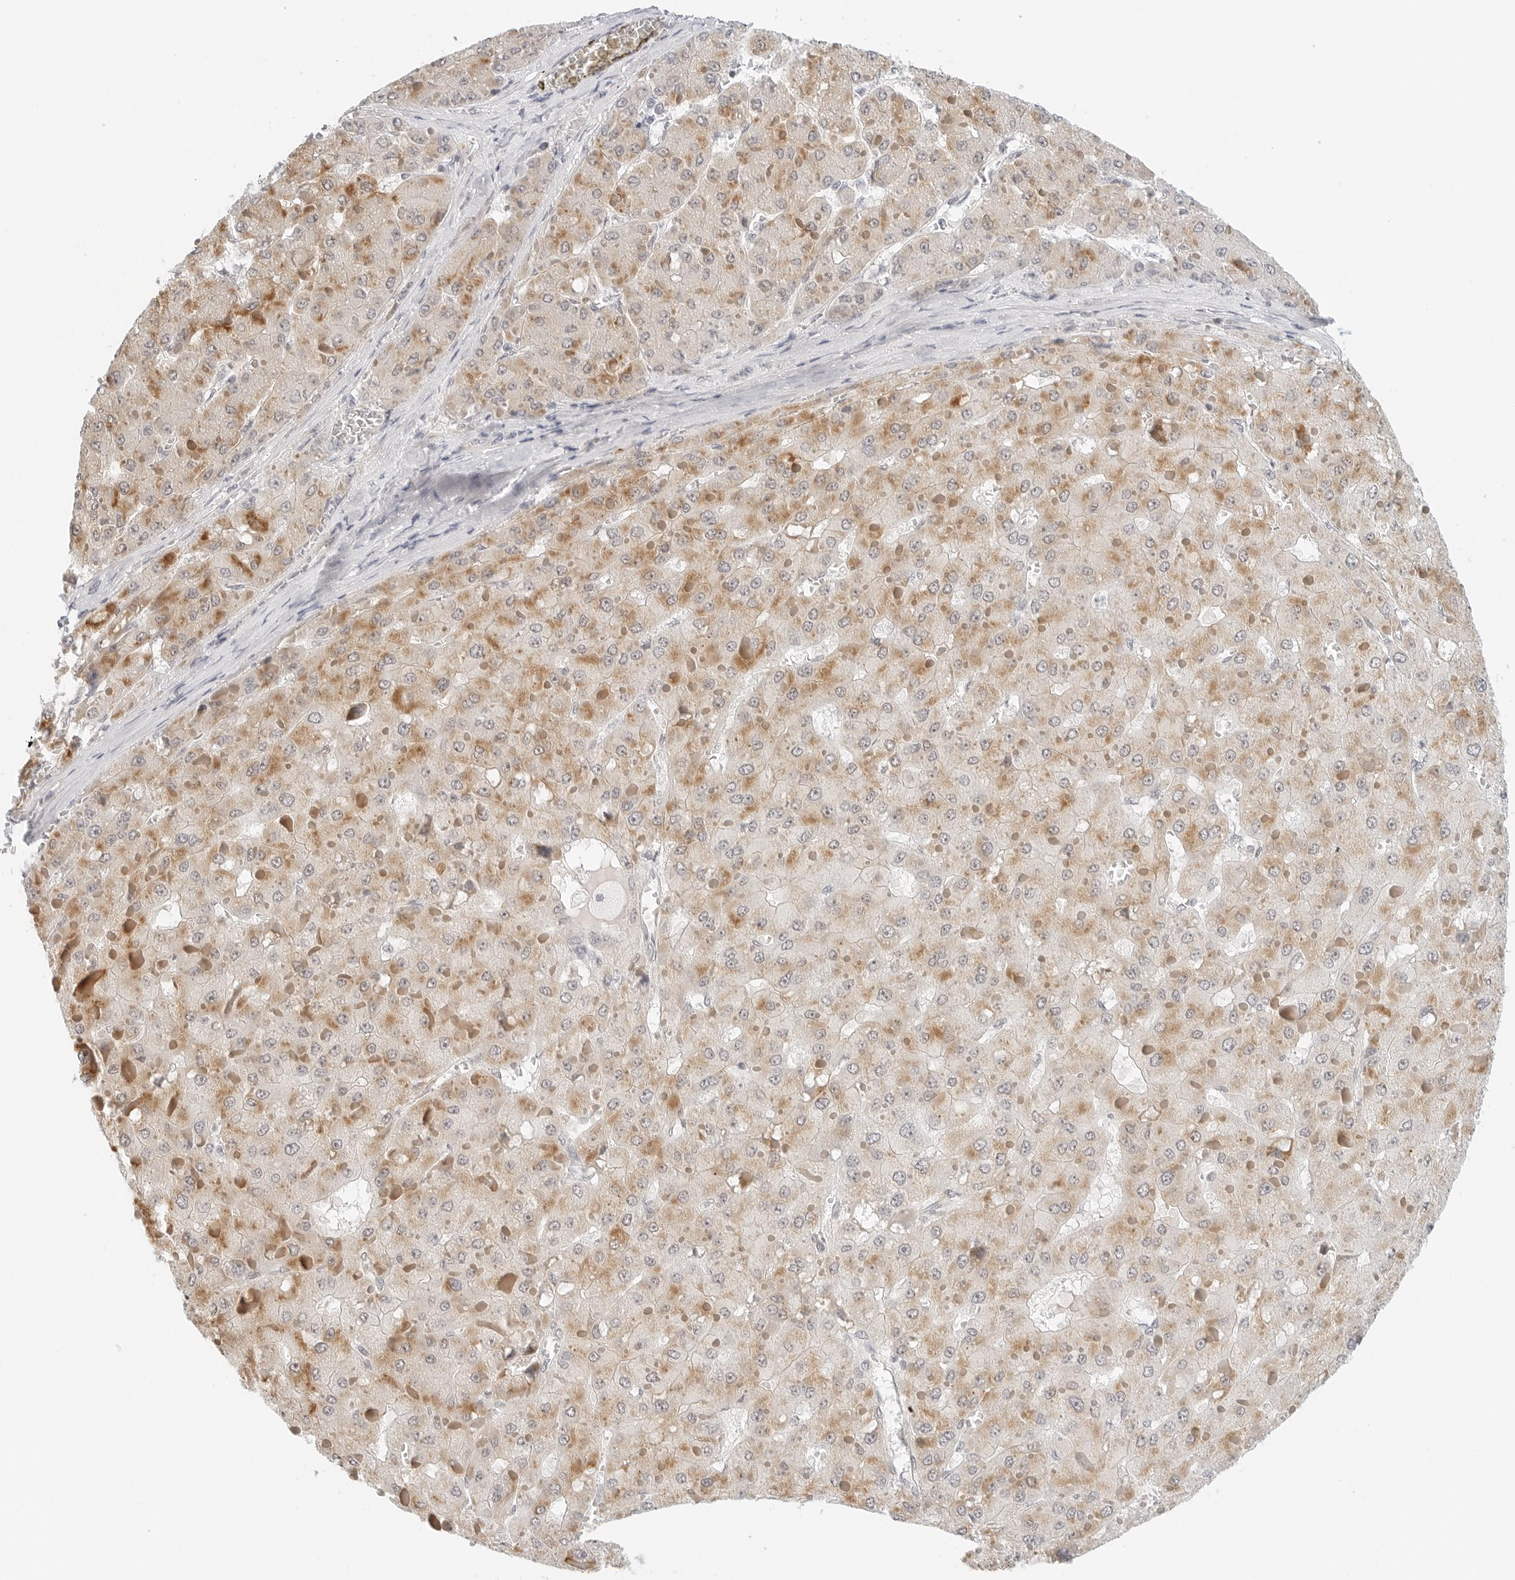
{"staining": {"intensity": "moderate", "quantity": ">75%", "location": "cytoplasmic/membranous"}, "tissue": "liver cancer", "cell_type": "Tumor cells", "image_type": "cancer", "snomed": [{"axis": "morphology", "description": "Carcinoma, Hepatocellular, NOS"}, {"axis": "topography", "description": "Liver"}], "caption": "The histopathology image reveals immunohistochemical staining of hepatocellular carcinoma (liver). There is moderate cytoplasmic/membranous positivity is appreciated in approximately >75% of tumor cells.", "gene": "PARP10", "patient": {"sex": "female", "age": 73}}